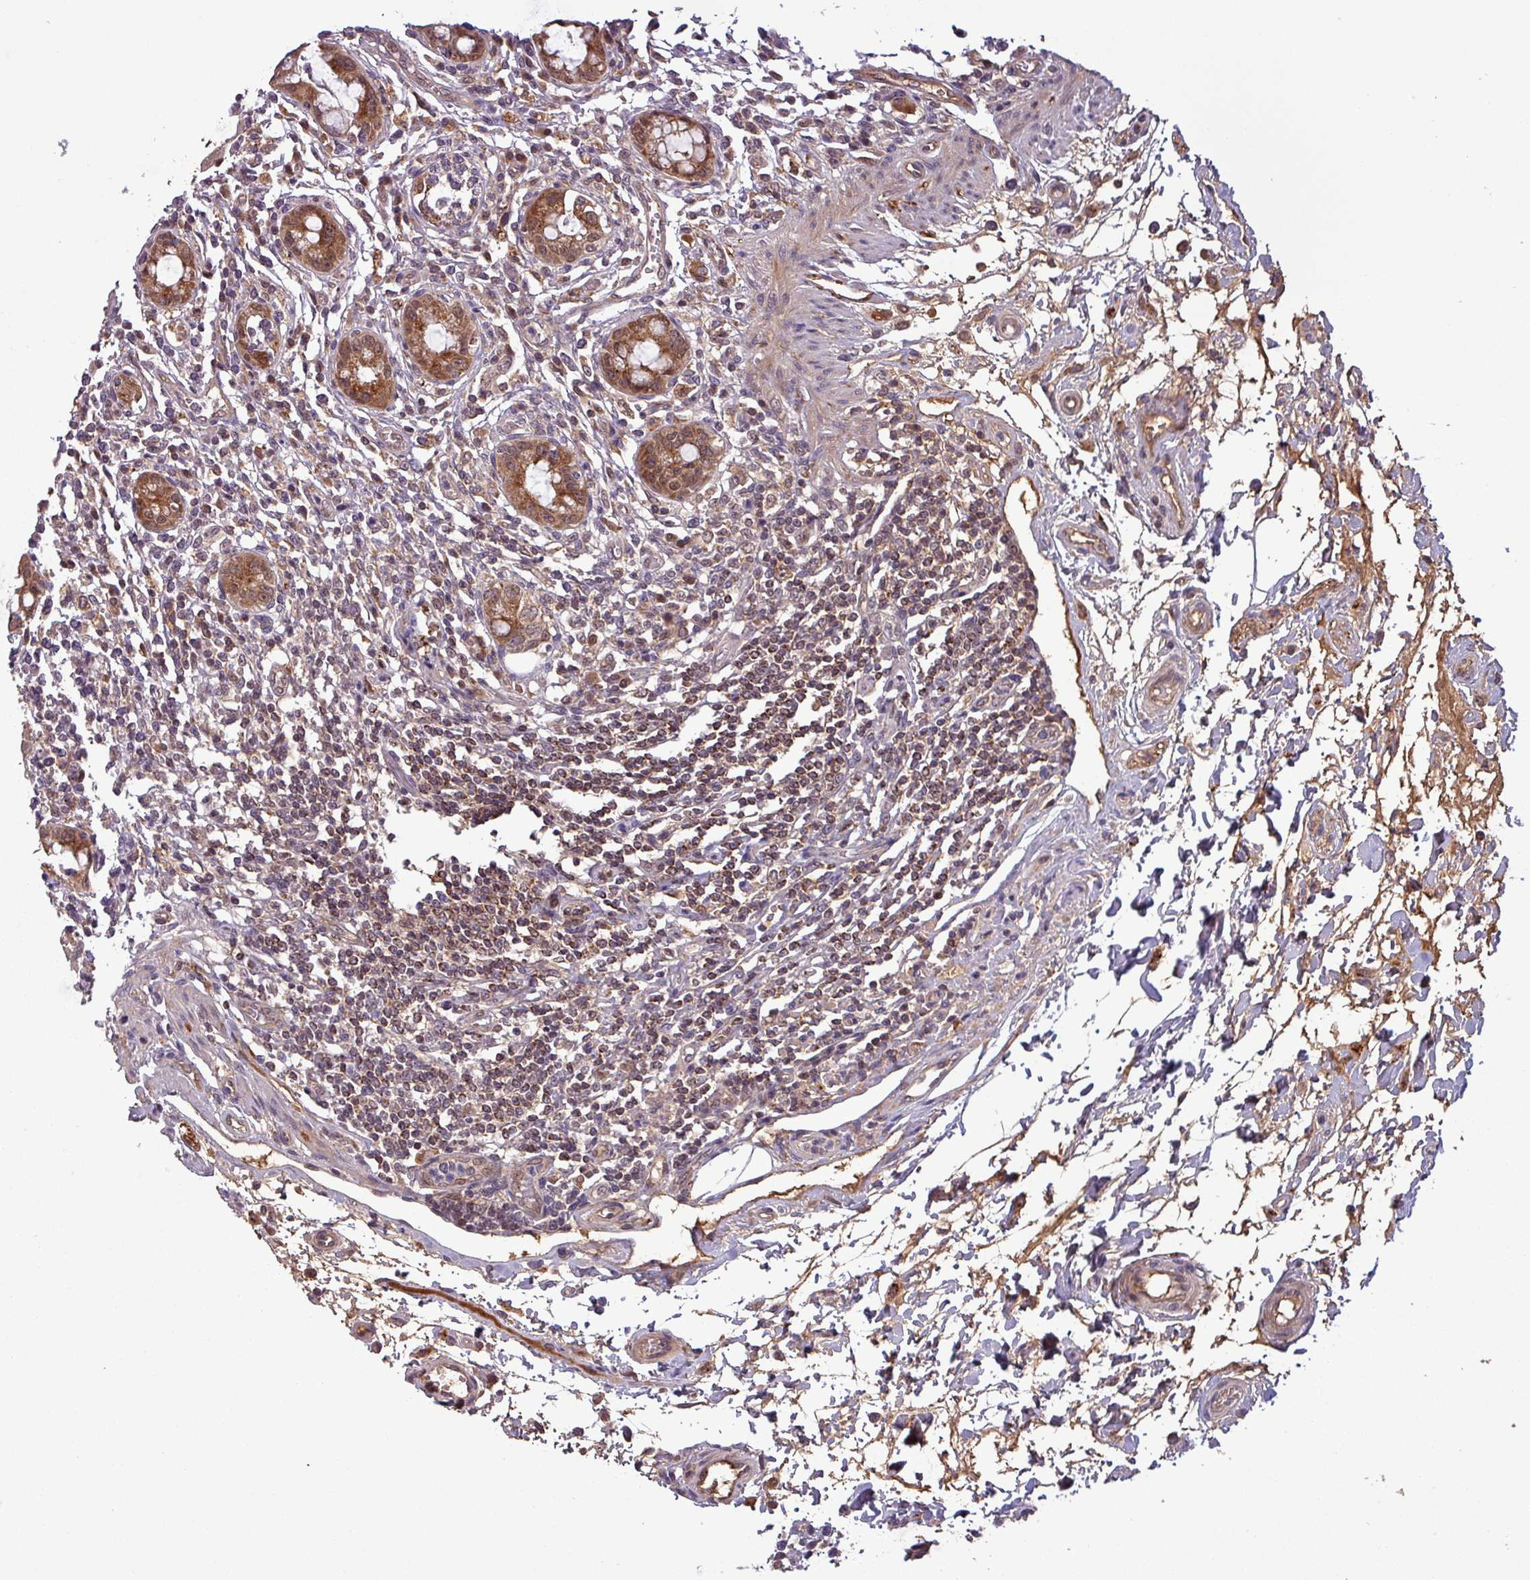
{"staining": {"intensity": "strong", "quantity": ">75%", "location": "cytoplasmic/membranous"}, "tissue": "rectum", "cell_type": "Glandular cells", "image_type": "normal", "snomed": [{"axis": "morphology", "description": "Normal tissue, NOS"}, {"axis": "topography", "description": "Rectum"}], "caption": "About >75% of glandular cells in benign rectum show strong cytoplasmic/membranous protein expression as visualized by brown immunohistochemical staining.", "gene": "PUS1", "patient": {"sex": "female", "age": 57}}